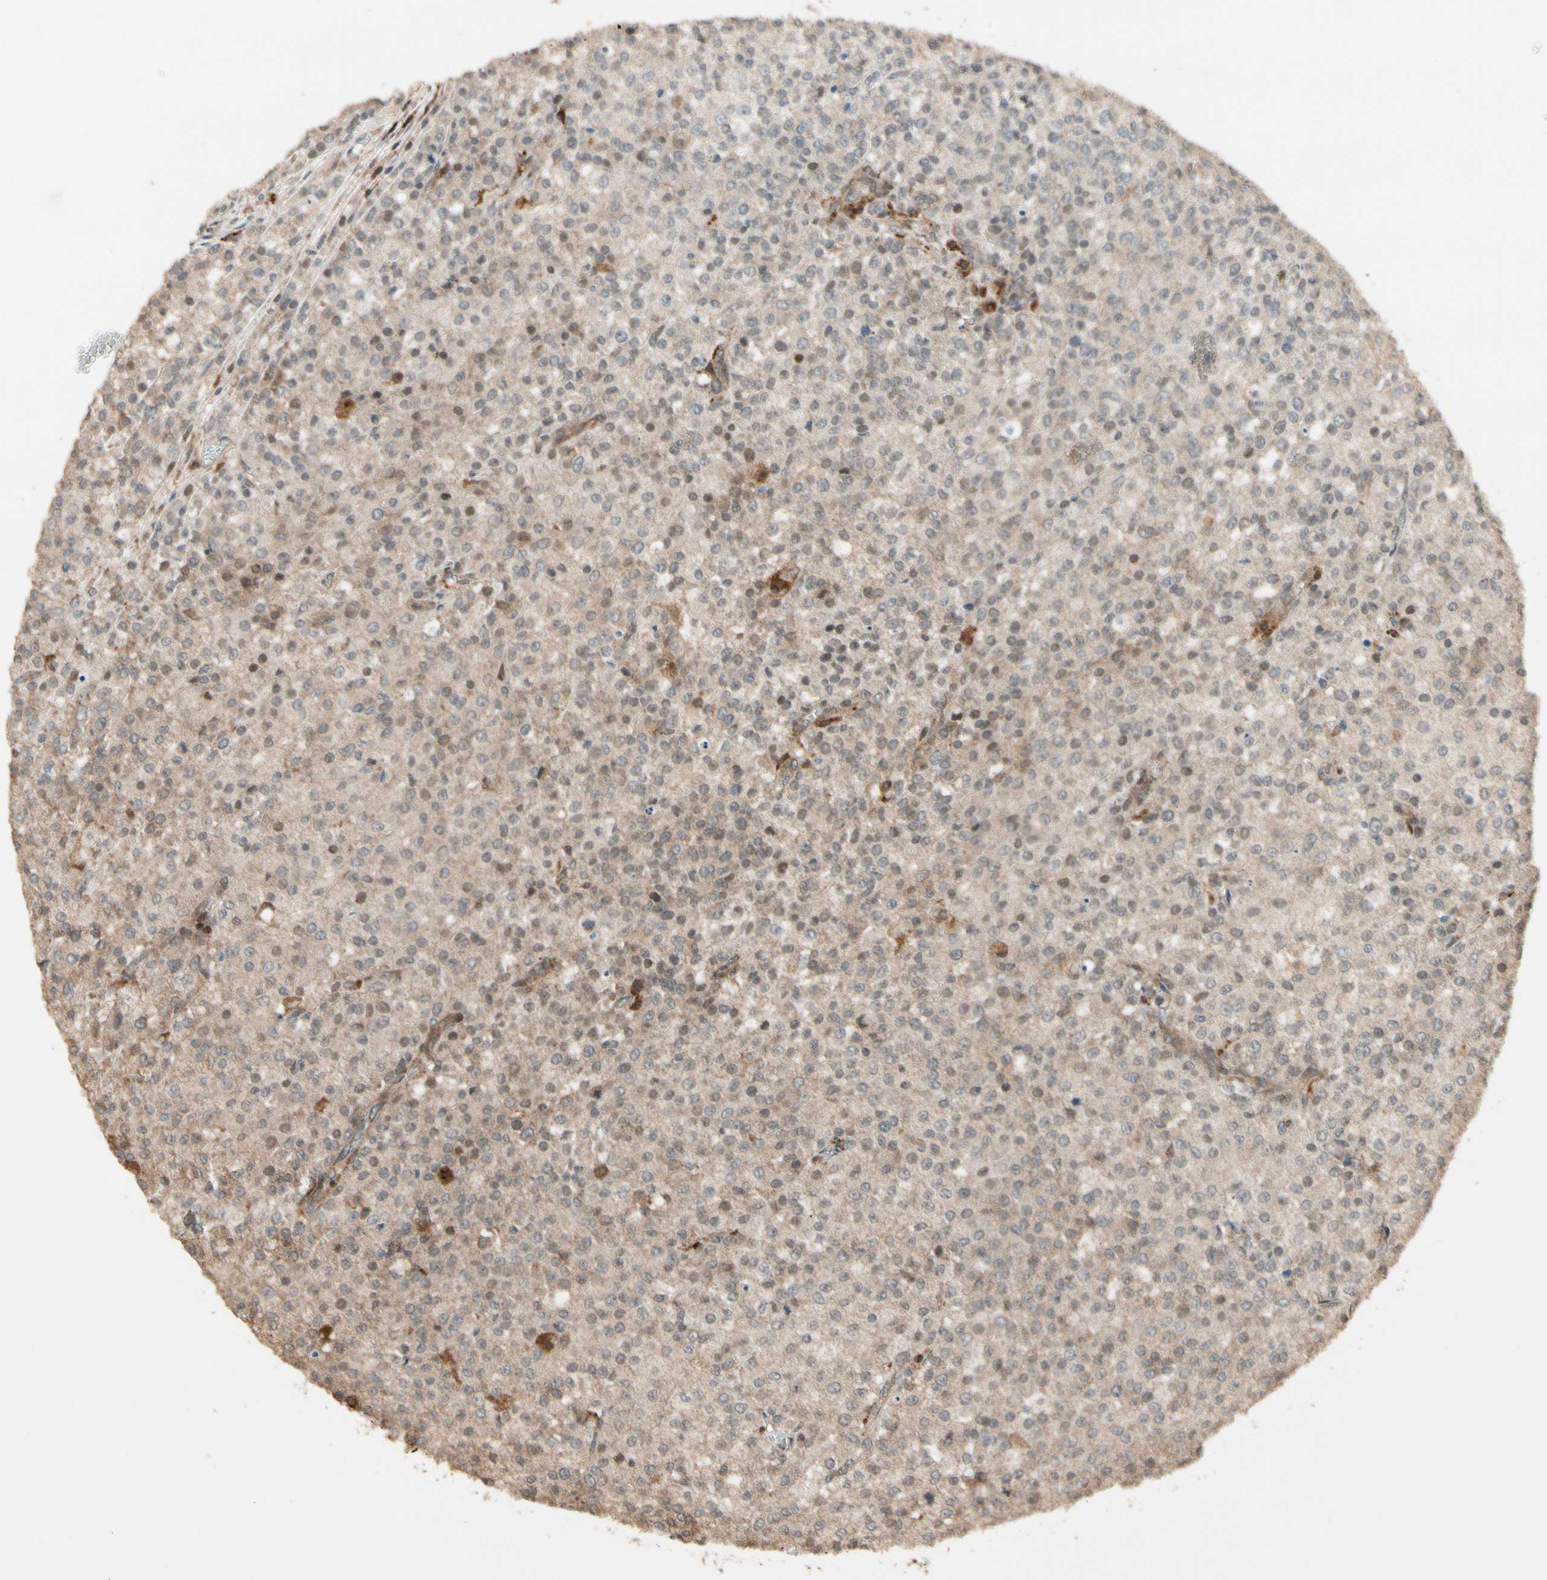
{"staining": {"intensity": "weak", "quantity": ">75%", "location": "cytoplasmic/membranous"}, "tissue": "testis cancer", "cell_type": "Tumor cells", "image_type": "cancer", "snomed": [{"axis": "morphology", "description": "Seminoma, NOS"}, {"axis": "topography", "description": "Testis"}], "caption": "Protein analysis of seminoma (testis) tissue shows weak cytoplasmic/membranous expression in approximately >75% of tumor cells. The protein is shown in brown color, while the nuclei are stained blue.", "gene": "CSF1R", "patient": {"sex": "male", "age": 59}}